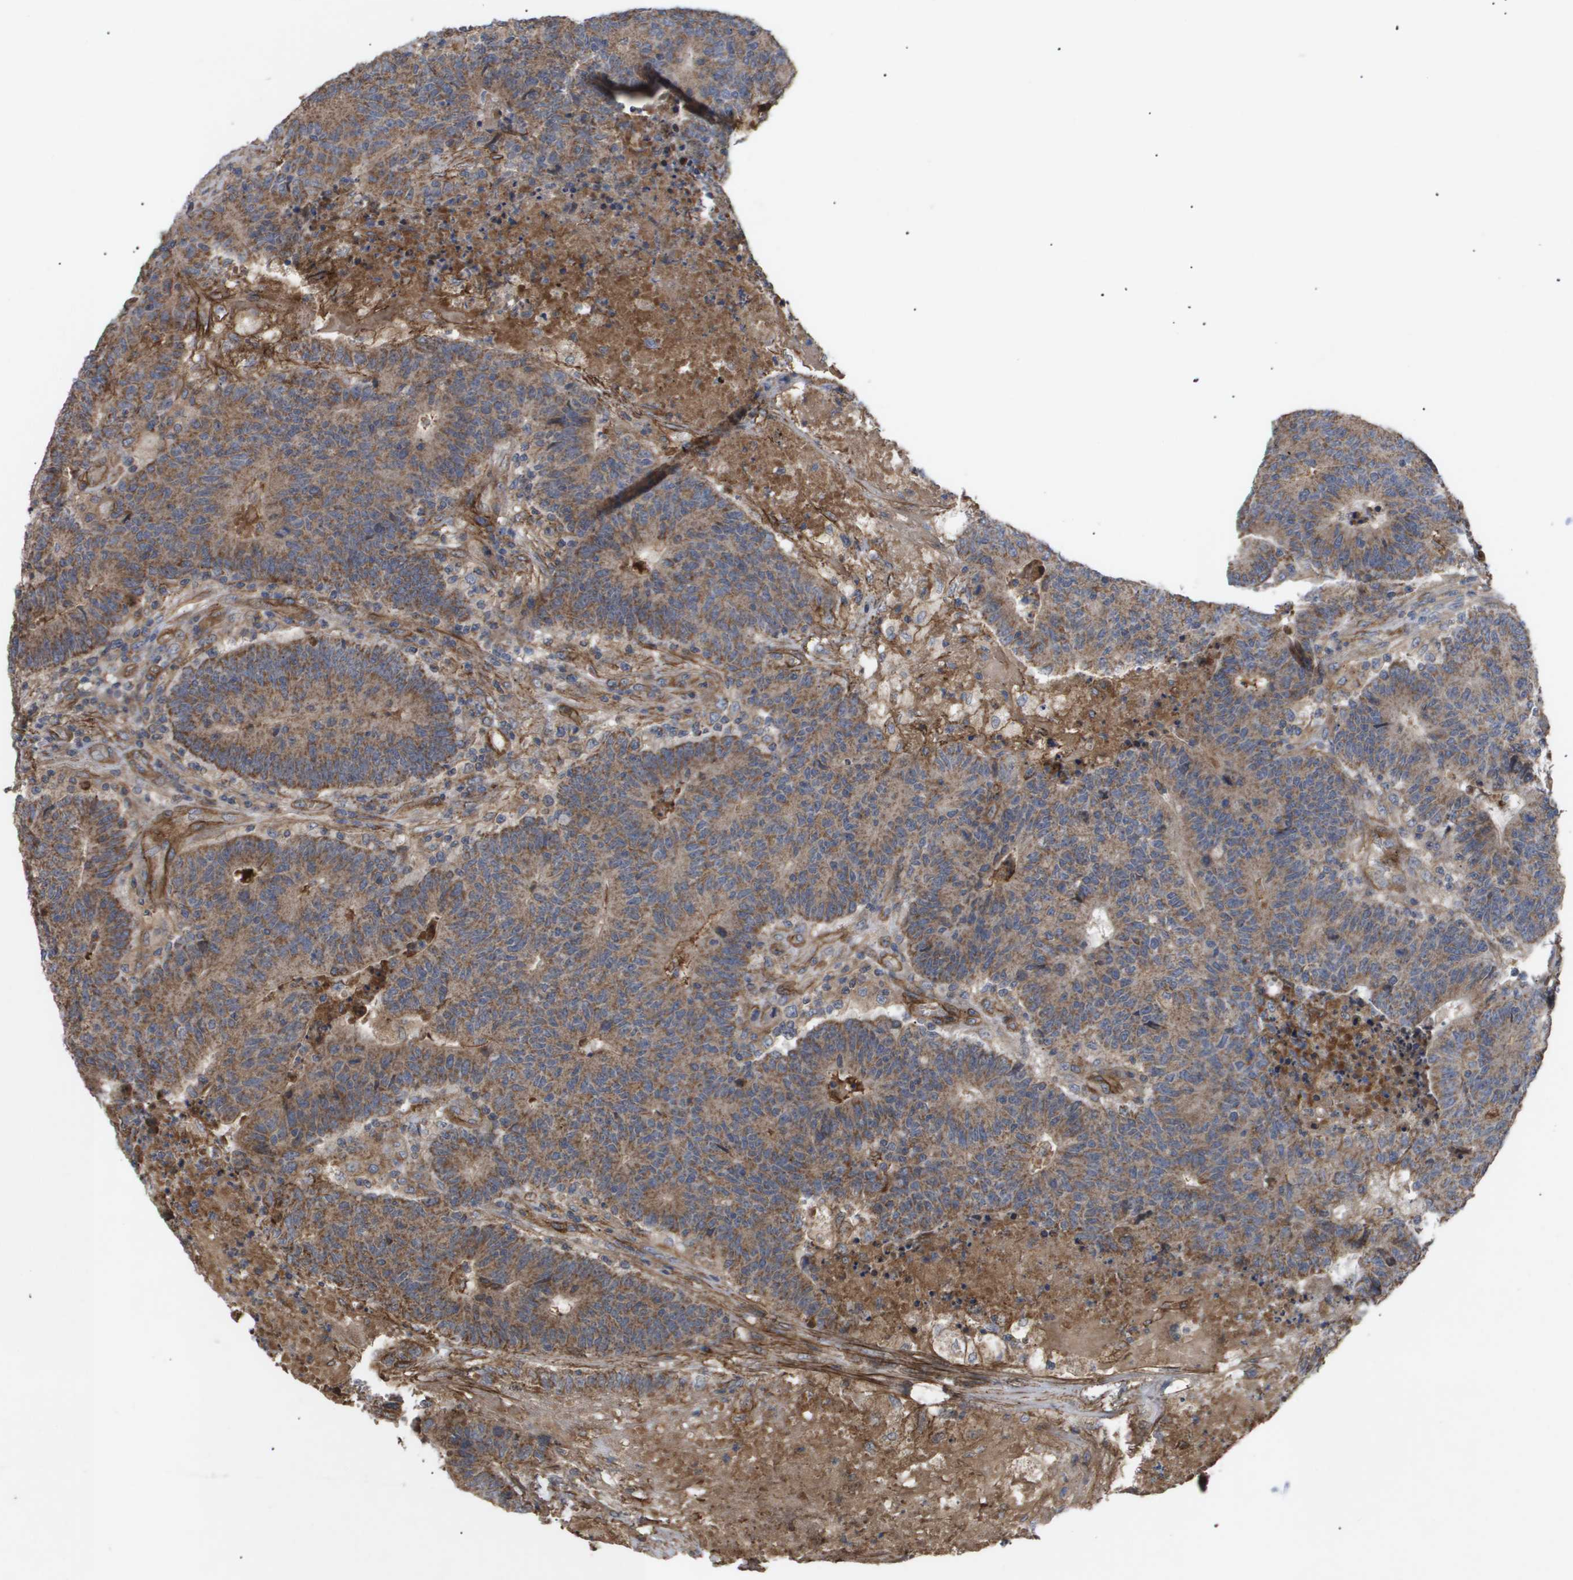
{"staining": {"intensity": "moderate", "quantity": ">75%", "location": "cytoplasmic/membranous"}, "tissue": "colorectal cancer", "cell_type": "Tumor cells", "image_type": "cancer", "snomed": [{"axis": "morphology", "description": "Normal tissue, NOS"}, {"axis": "morphology", "description": "Adenocarcinoma, NOS"}, {"axis": "topography", "description": "Colon"}], "caption": "An immunohistochemistry (IHC) image of neoplastic tissue is shown. Protein staining in brown labels moderate cytoplasmic/membranous positivity in colorectal cancer within tumor cells.", "gene": "TNS1", "patient": {"sex": "female", "age": 75}}